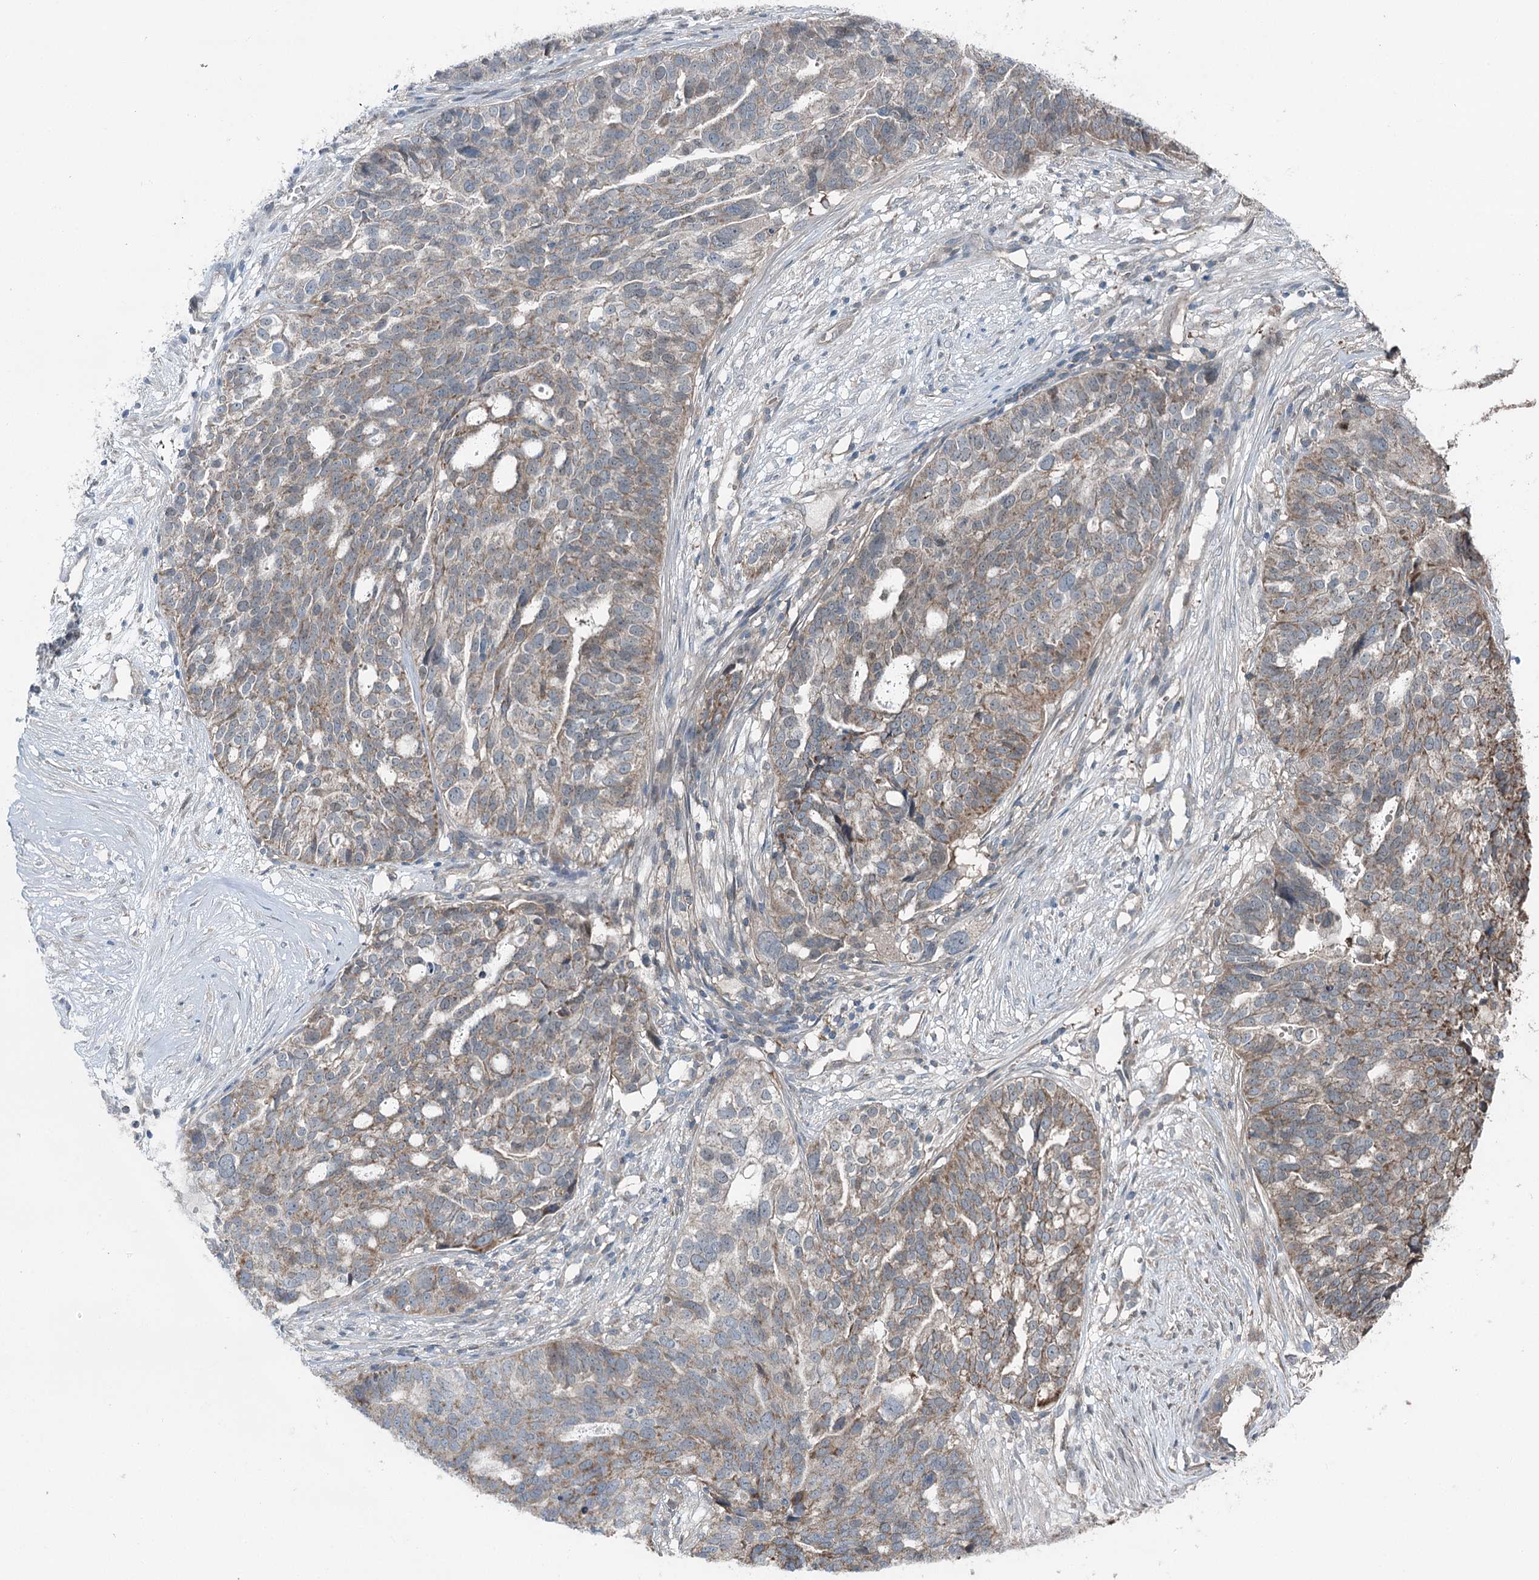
{"staining": {"intensity": "moderate", "quantity": "<25%", "location": "cytoplasmic/membranous"}, "tissue": "ovarian cancer", "cell_type": "Tumor cells", "image_type": "cancer", "snomed": [{"axis": "morphology", "description": "Cystadenocarcinoma, serous, NOS"}, {"axis": "topography", "description": "Ovary"}], "caption": "Moderate cytoplasmic/membranous protein positivity is identified in approximately <25% of tumor cells in ovarian serous cystadenocarcinoma.", "gene": "SKIC3", "patient": {"sex": "female", "age": 59}}